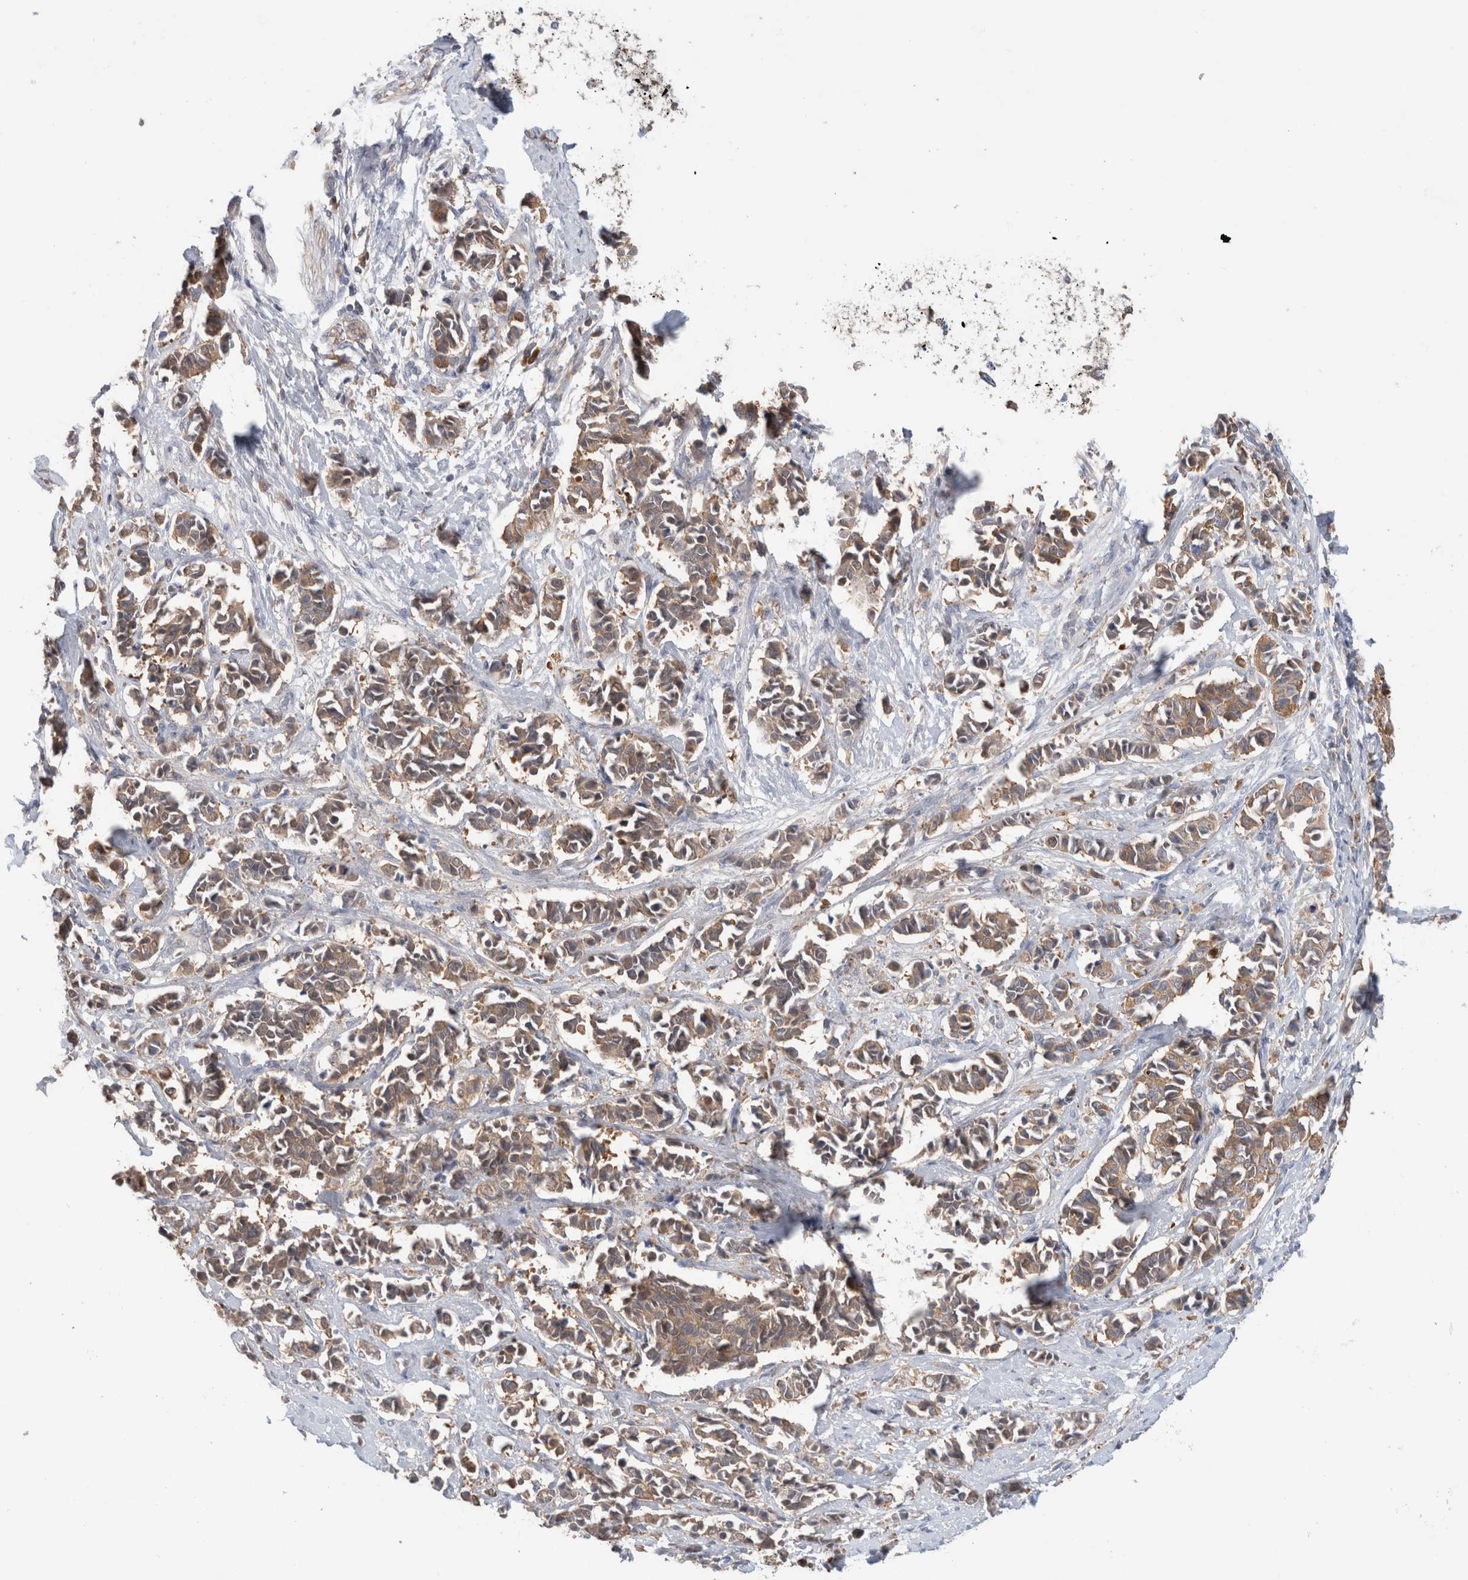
{"staining": {"intensity": "weak", "quantity": ">75%", "location": "cytoplasmic/membranous"}, "tissue": "cervical cancer", "cell_type": "Tumor cells", "image_type": "cancer", "snomed": [{"axis": "morphology", "description": "Normal tissue, NOS"}, {"axis": "morphology", "description": "Squamous cell carcinoma, NOS"}, {"axis": "topography", "description": "Cervix"}], "caption": "A brown stain labels weak cytoplasmic/membranous positivity of a protein in human cervical squamous cell carcinoma tumor cells.", "gene": "KLHL14", "patient": {"sex": "female", "age": 35}}